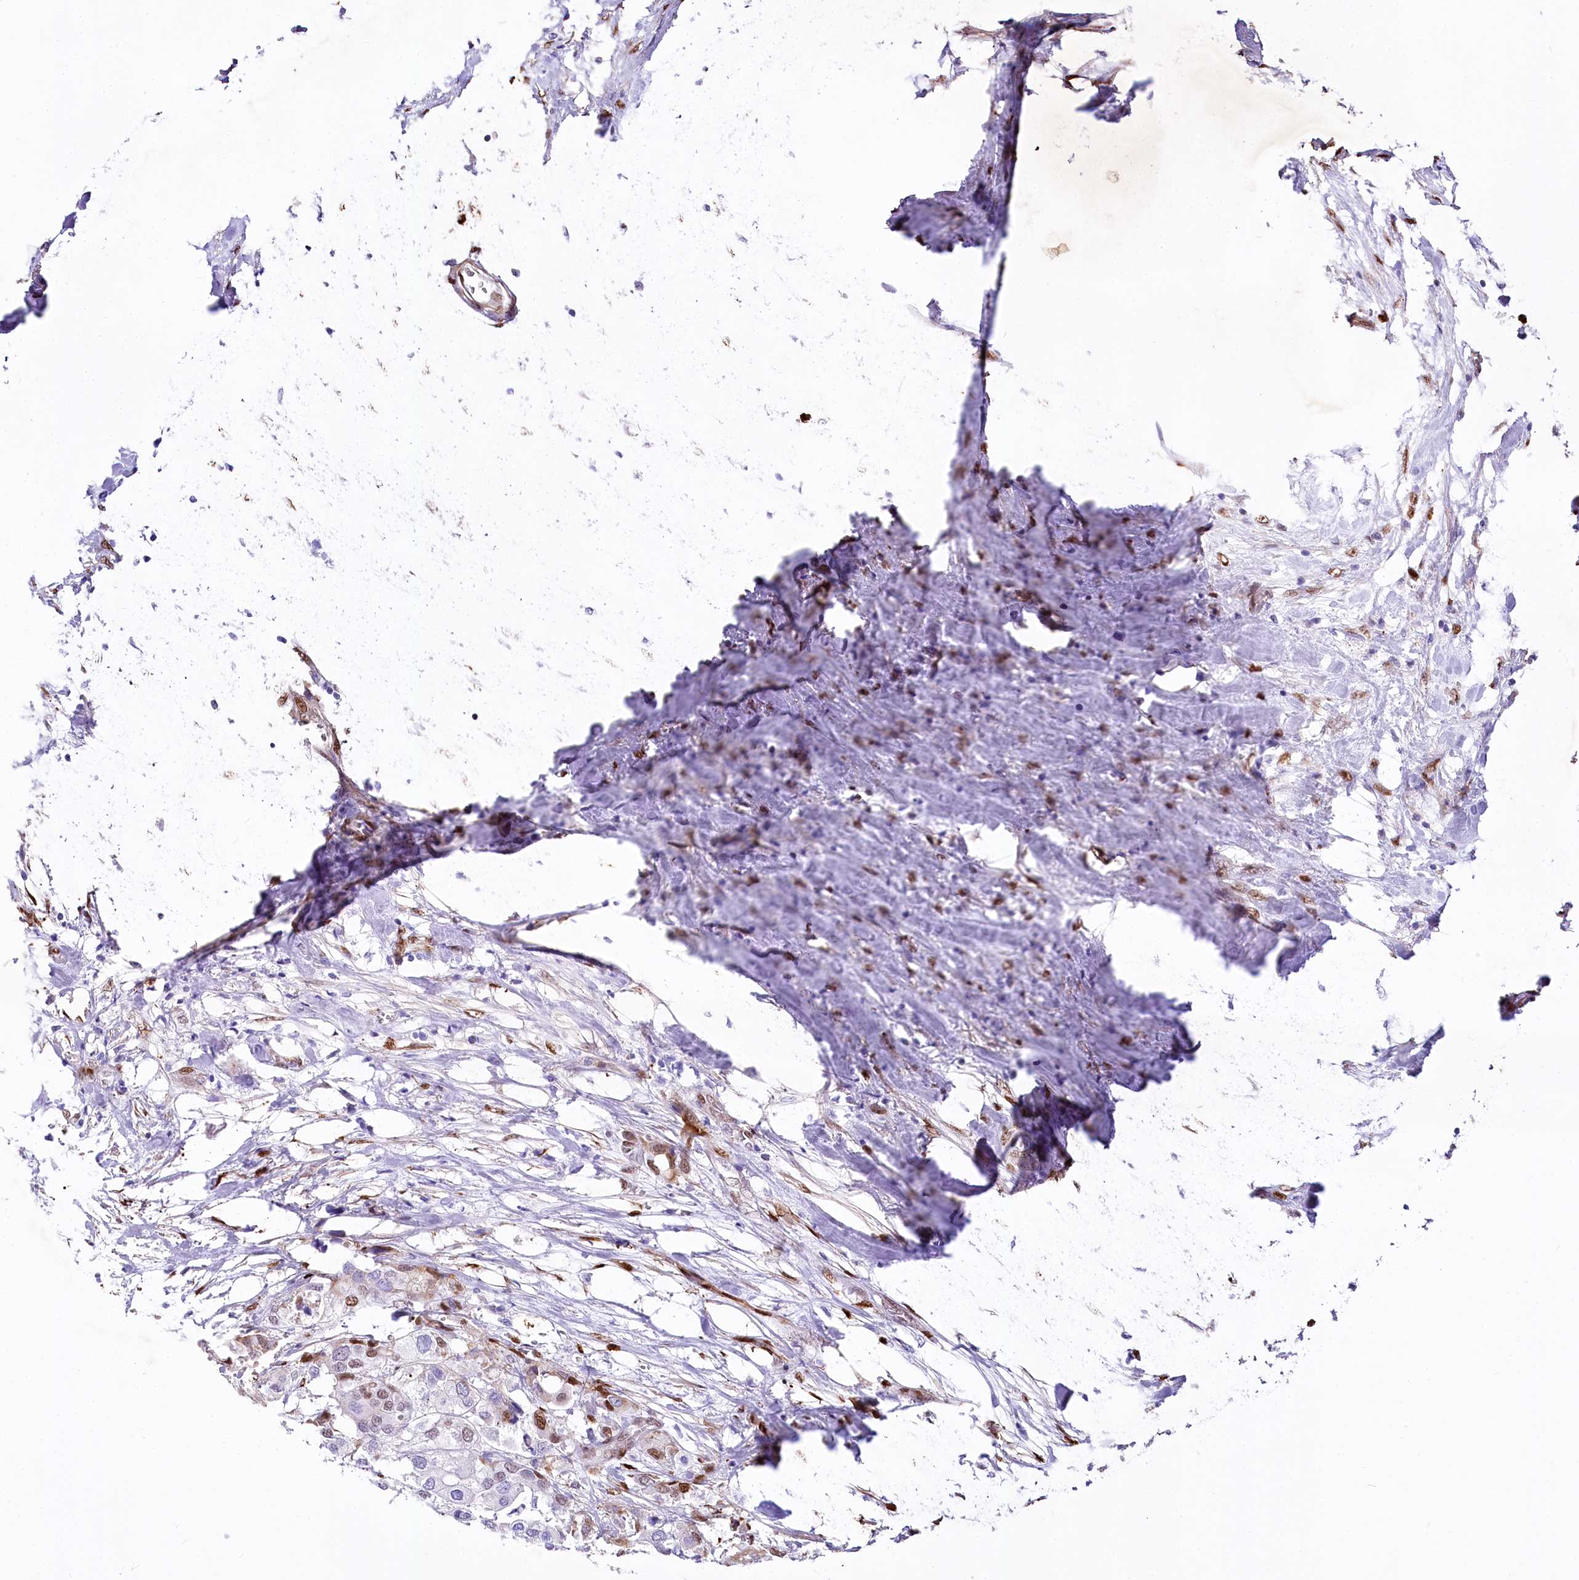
{"staining": {"intensity": "moderate", "quantity": "<25%", "location": "cytoplasmic/membranous,nuclear"}, "tissue": "urothelial cancer", "cell_type": "Tumor cells", "image_type": "cancer", "snomed": [{"axis": "morphology", "description": "Urothelial carcinoma, High grade"}, {"axis": "topography", "description": "Urinary bladder"}], "caption": "Approximately <25% of tumor cells in human urothelial carcinoma (high-grade) display moderate cytoplasmic/membranous and nuclear protein positivity as visualized by brown immunohistochemical staining.", "gene": "PTMS", "patient": {"sex": "male", "age": 64}}